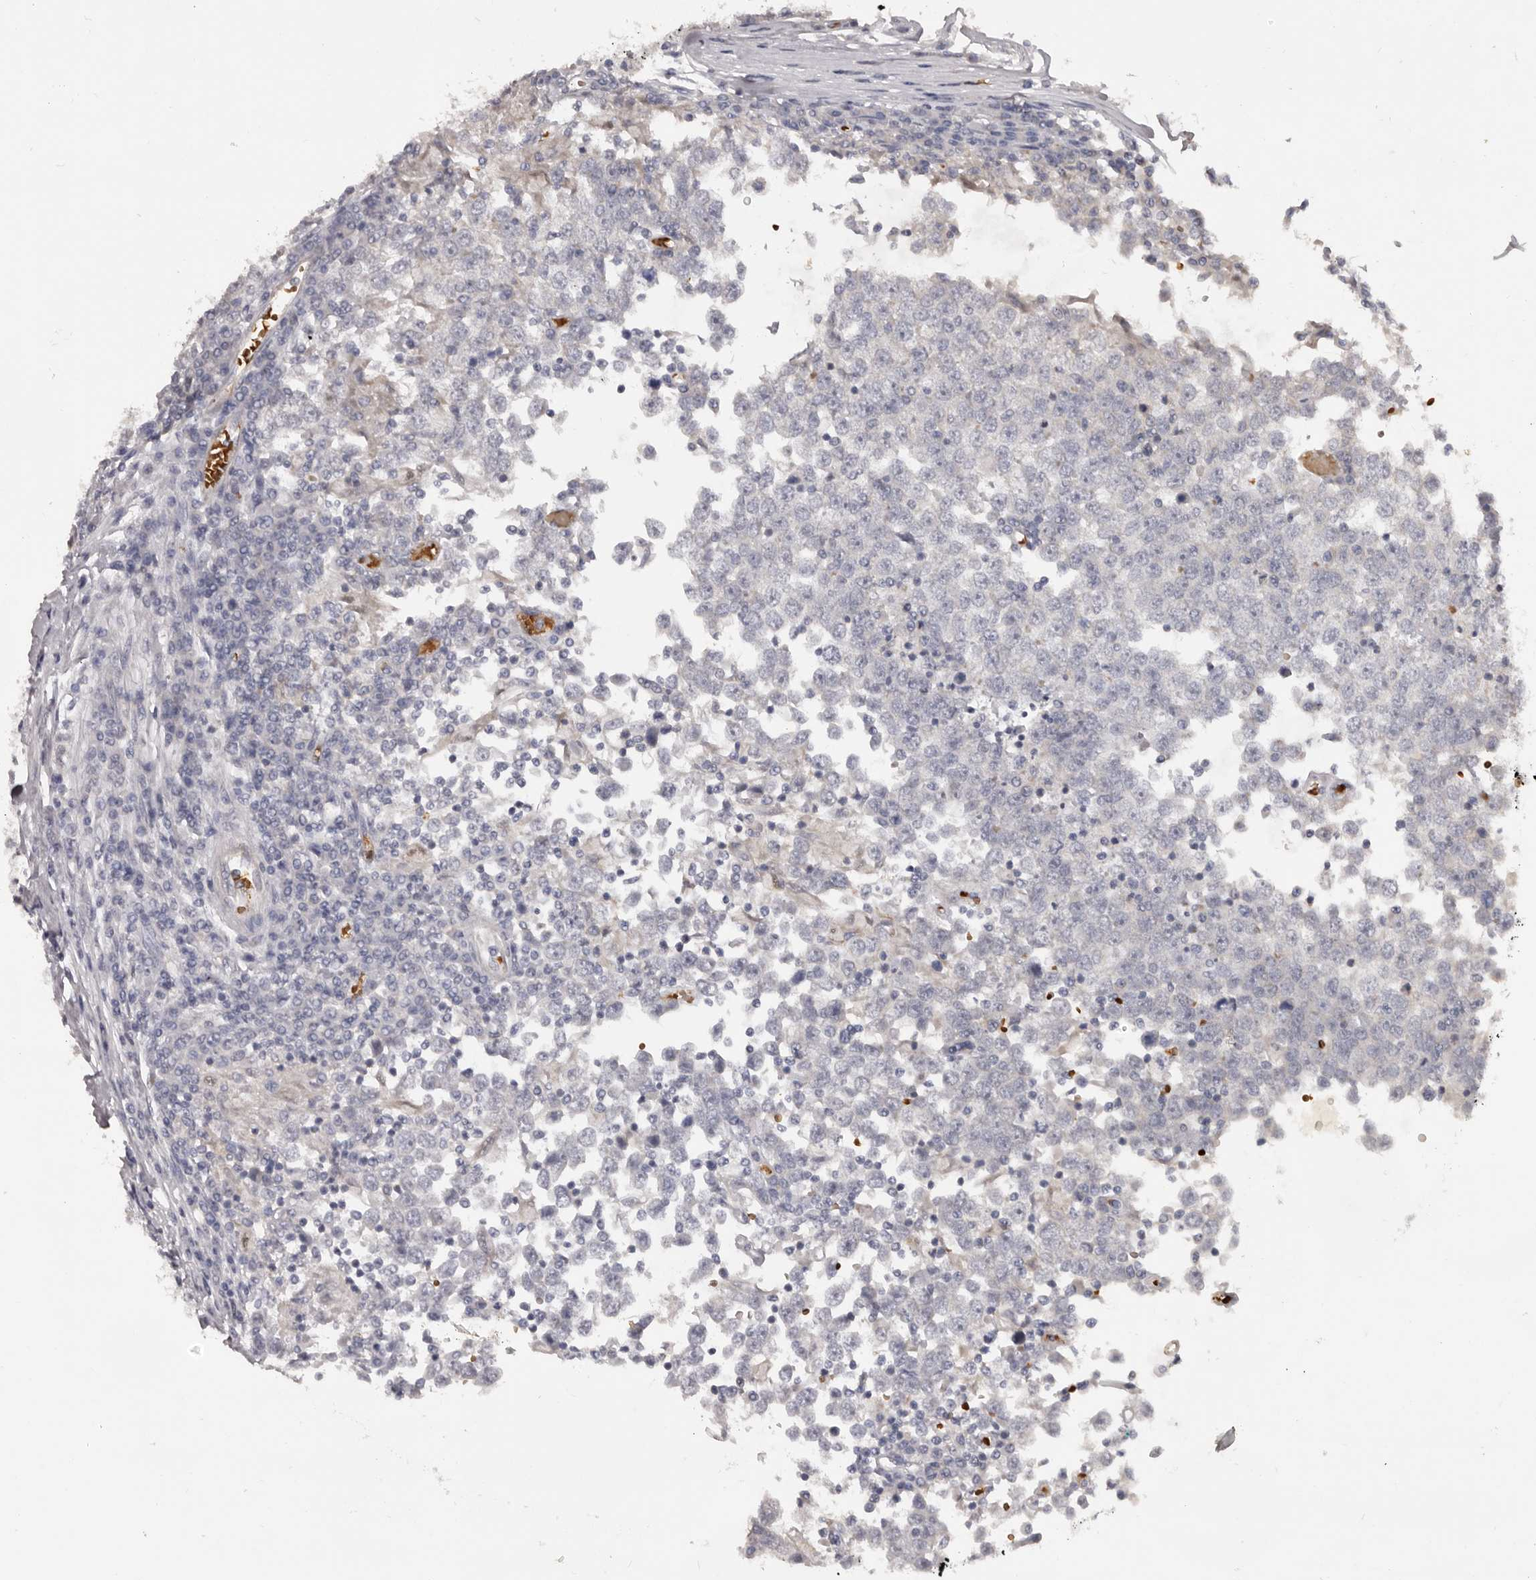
{"staining": {"intensity": "negative", "quantity": "none", "location": "none"}, "tissue": "testis cancer", "cell_type": "Tumor cells", "image_type": "cancer", "snomed": [{"axis": "morphology", "description": "Seminoma, NOS"}, {"axis": "topography", "description": "Testis"}], "caption": "DAB (3,3'-diaminobenzidine) immunohistochemical staining of human testis cancer shows no significant expression in tumor cells.", "gene": "TNR", "patient": {"sex": "male", "age": 65}}